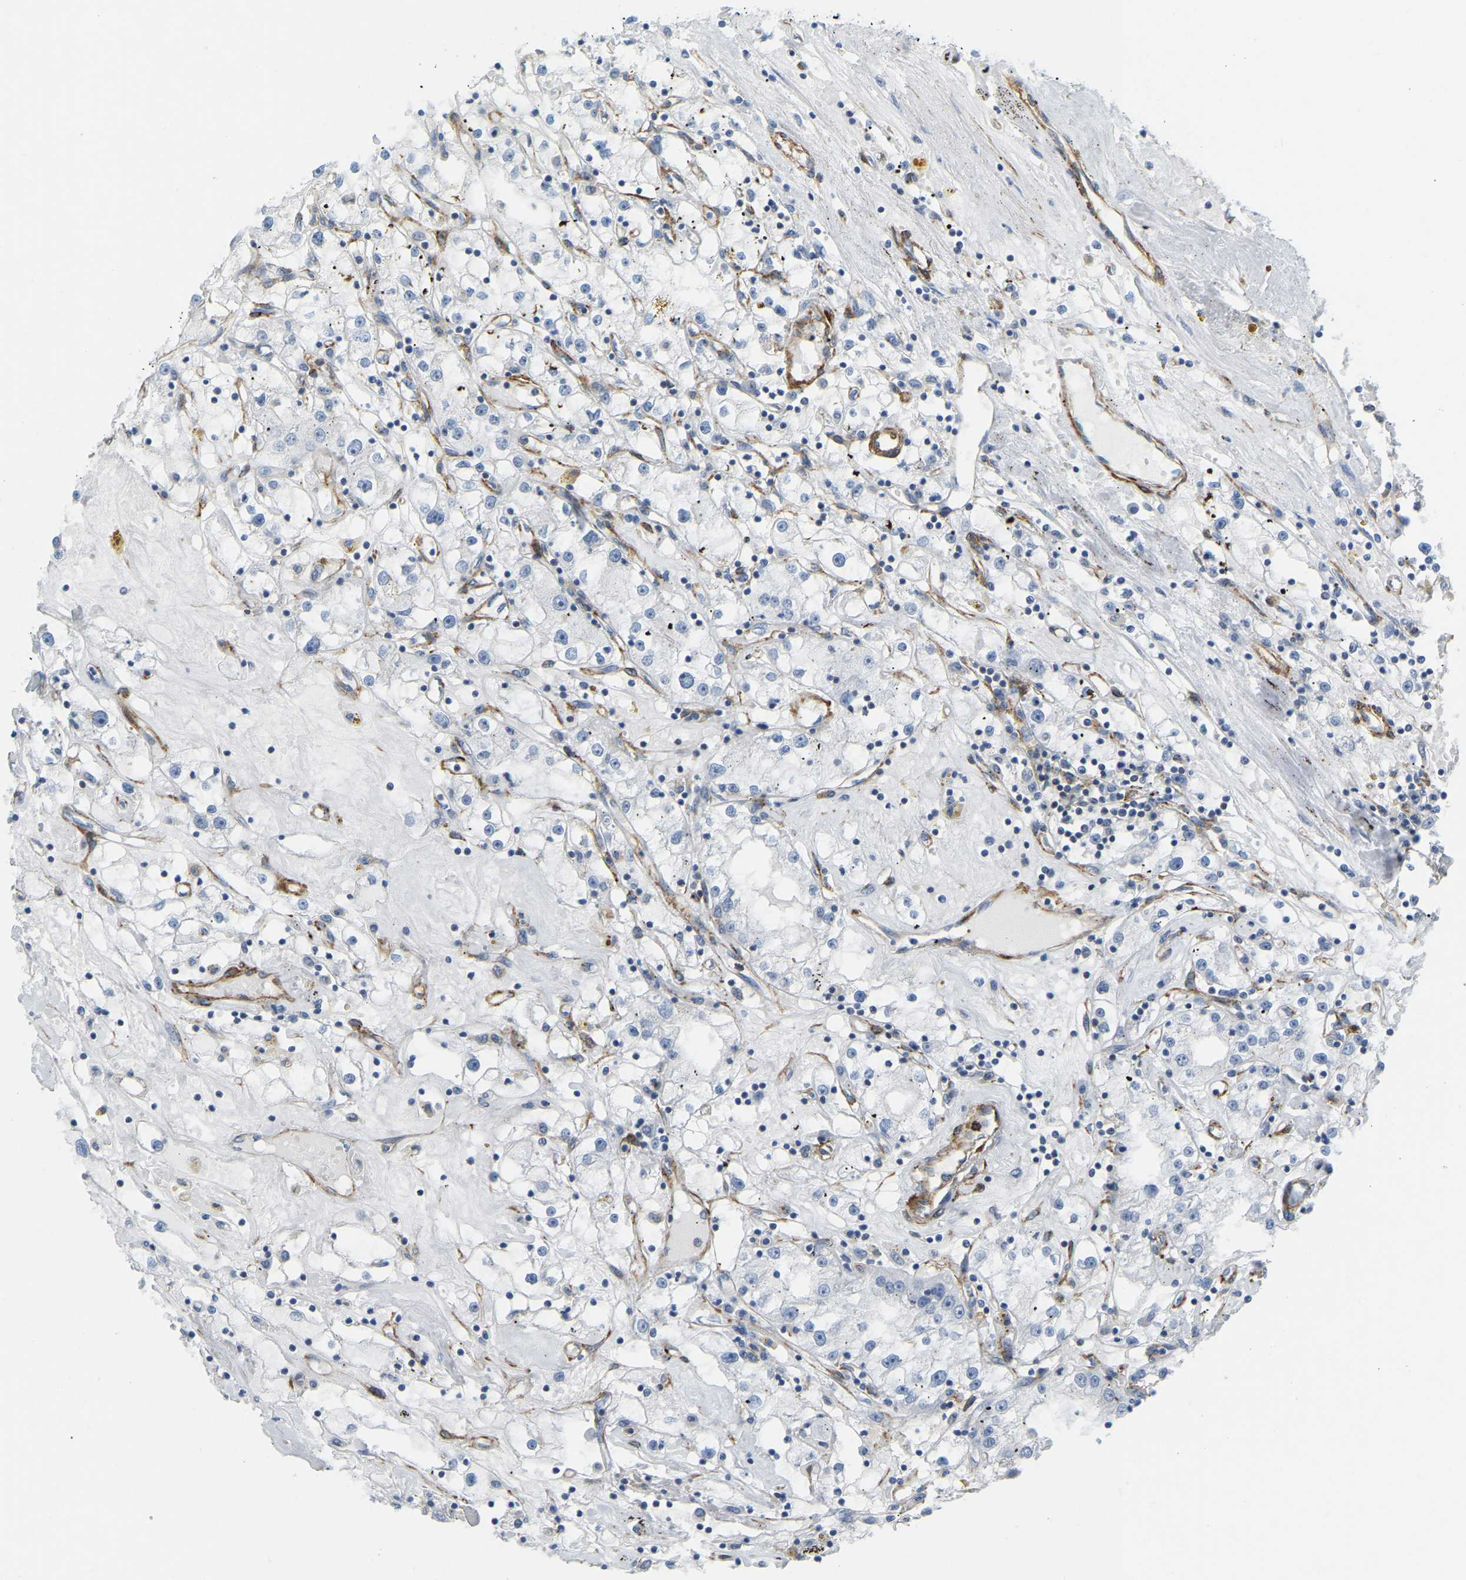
{"staining": {"intensity": "negative", "quantity": "none", "location": "none"}, "tissue": "renal cancer", "cell_type": "Tumor cells", "image_type": "cancer", "snomed": [{"axis": "morphology", "description": "Adenocarcinoma, NOS"}, {"axis": "topography", "description": "Kidney"}], "caption": "A histopathology image of human renal cancer is negative for staining in tumor cells.", "gene": "MYL3", "patient": {"sex": "male", "age": 56}}